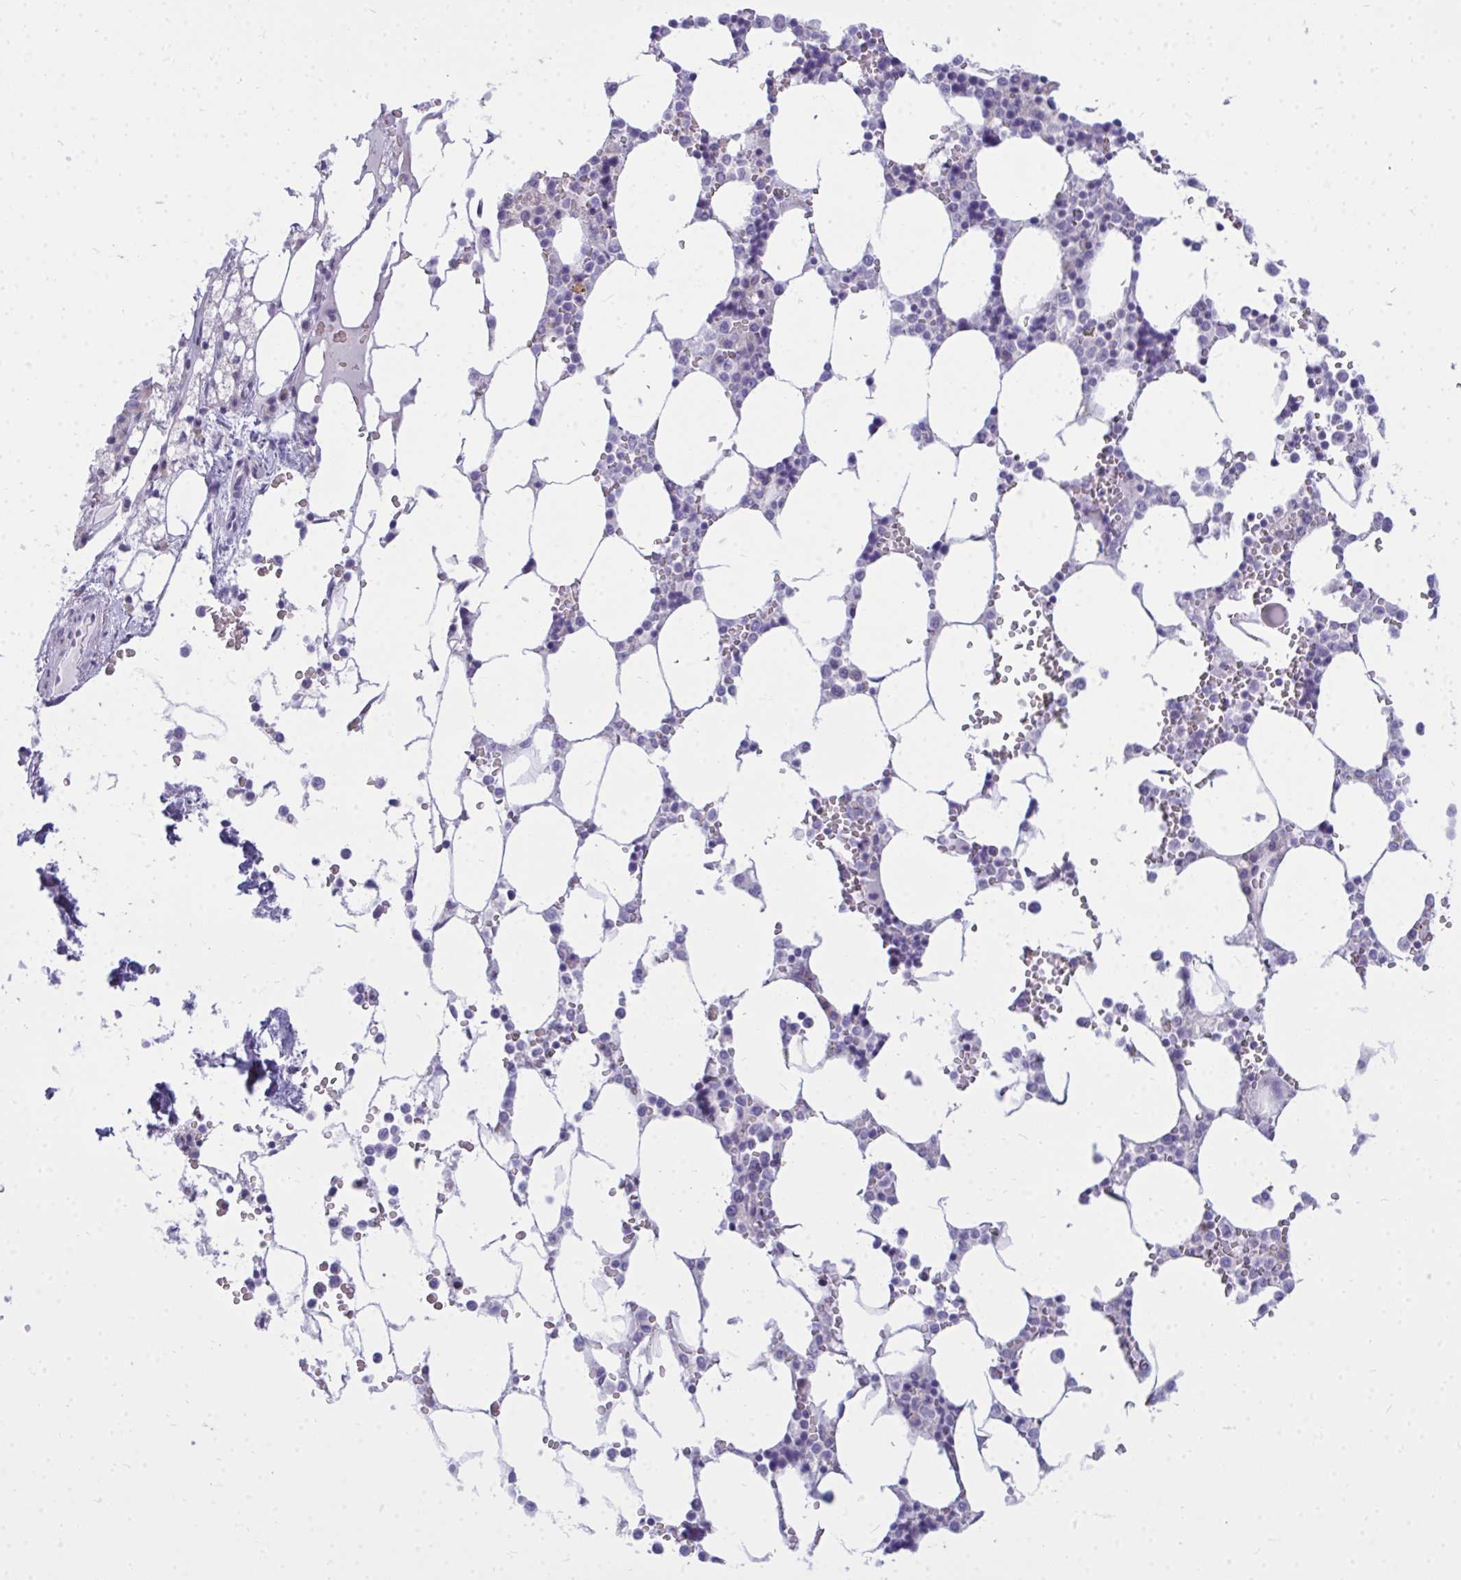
{"staining": {"intensity": "negative", "quantity": "none", "location": "none"}, "tissue": "bone marrow", "cell_type": "Hematopoietic cells", "image_type": "normal", "snomed": [{"axis": "morphology", "description": "Normal tissue, NOS"}, {"axis": "topography", "description": "Bone marrow"}], "caption": "Normal bone marrow was stained to show a protein in brown. There is no significant staining in hematopoietic cells. (Stains: DAB (3,3'-diaminobenzidine) immunohistochemistry (IHC) with hematoxylin counter stain, Microscopy: brightfield microscopy at high magnification).", "gene": "ZSCAN25", "patient": {"sex": "male", "age": 64}}